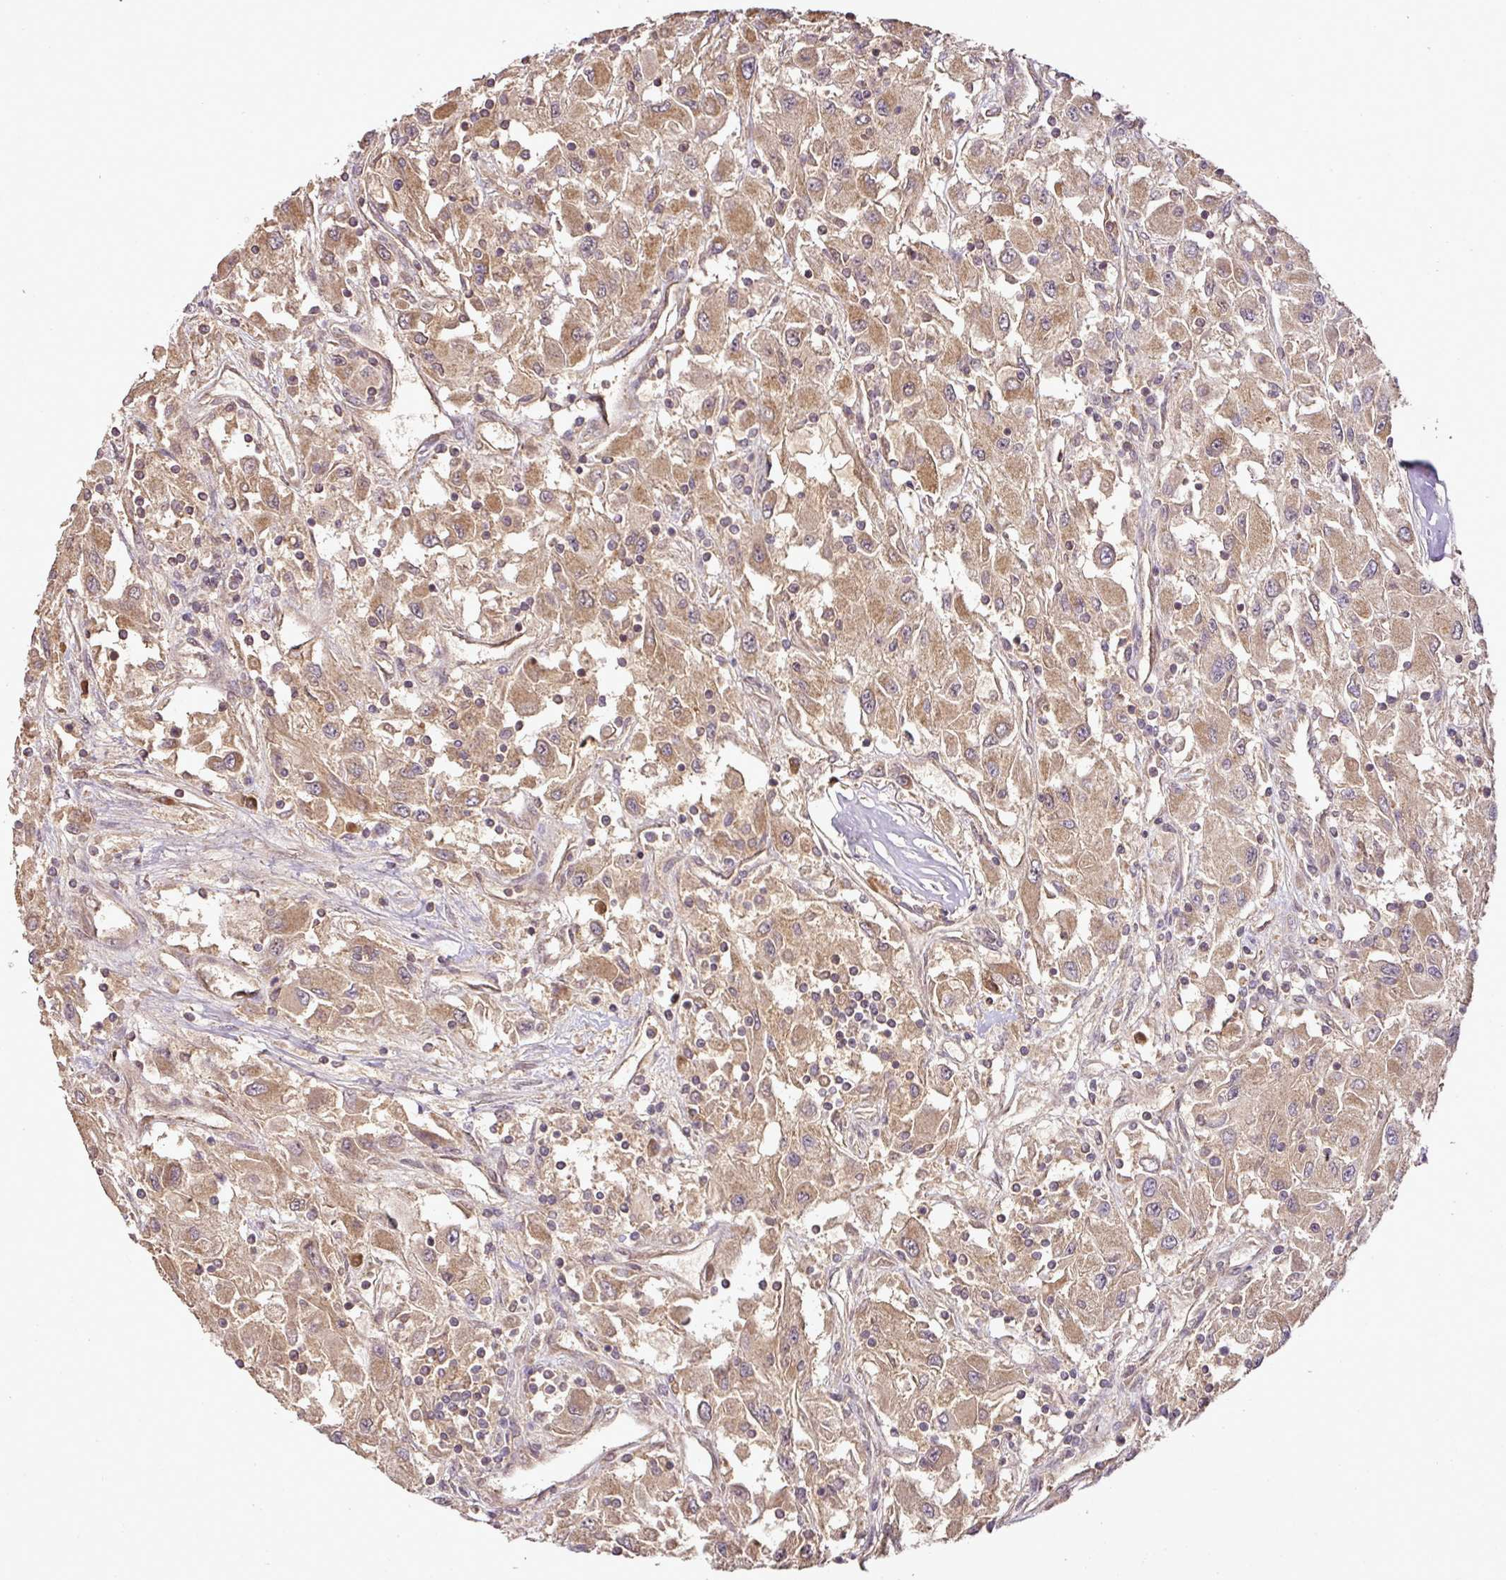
{"staining": {"intensity": "moderate", "quantity": ">75%", "location": "cytoplasmic/membranous"}, "tissue": "renal cancer", "cell_type": "Tumor cells", "image_type": "cancer", "snomed": [{"axis": "morphology", "description": "Adenocarcinoma, NOS"}, {"axis": "topography", "description": "Kidney"}], "caption": "This image displays renal adenocarcinoma stained with IHC to label a protein in brown. The cytoplasmic/membranous of tumor cells show moderate positivity for the protein. Nuclei are counter-stained blue.", "gene": "FAIM", "patient": {"sex": "female", "age": 67}}